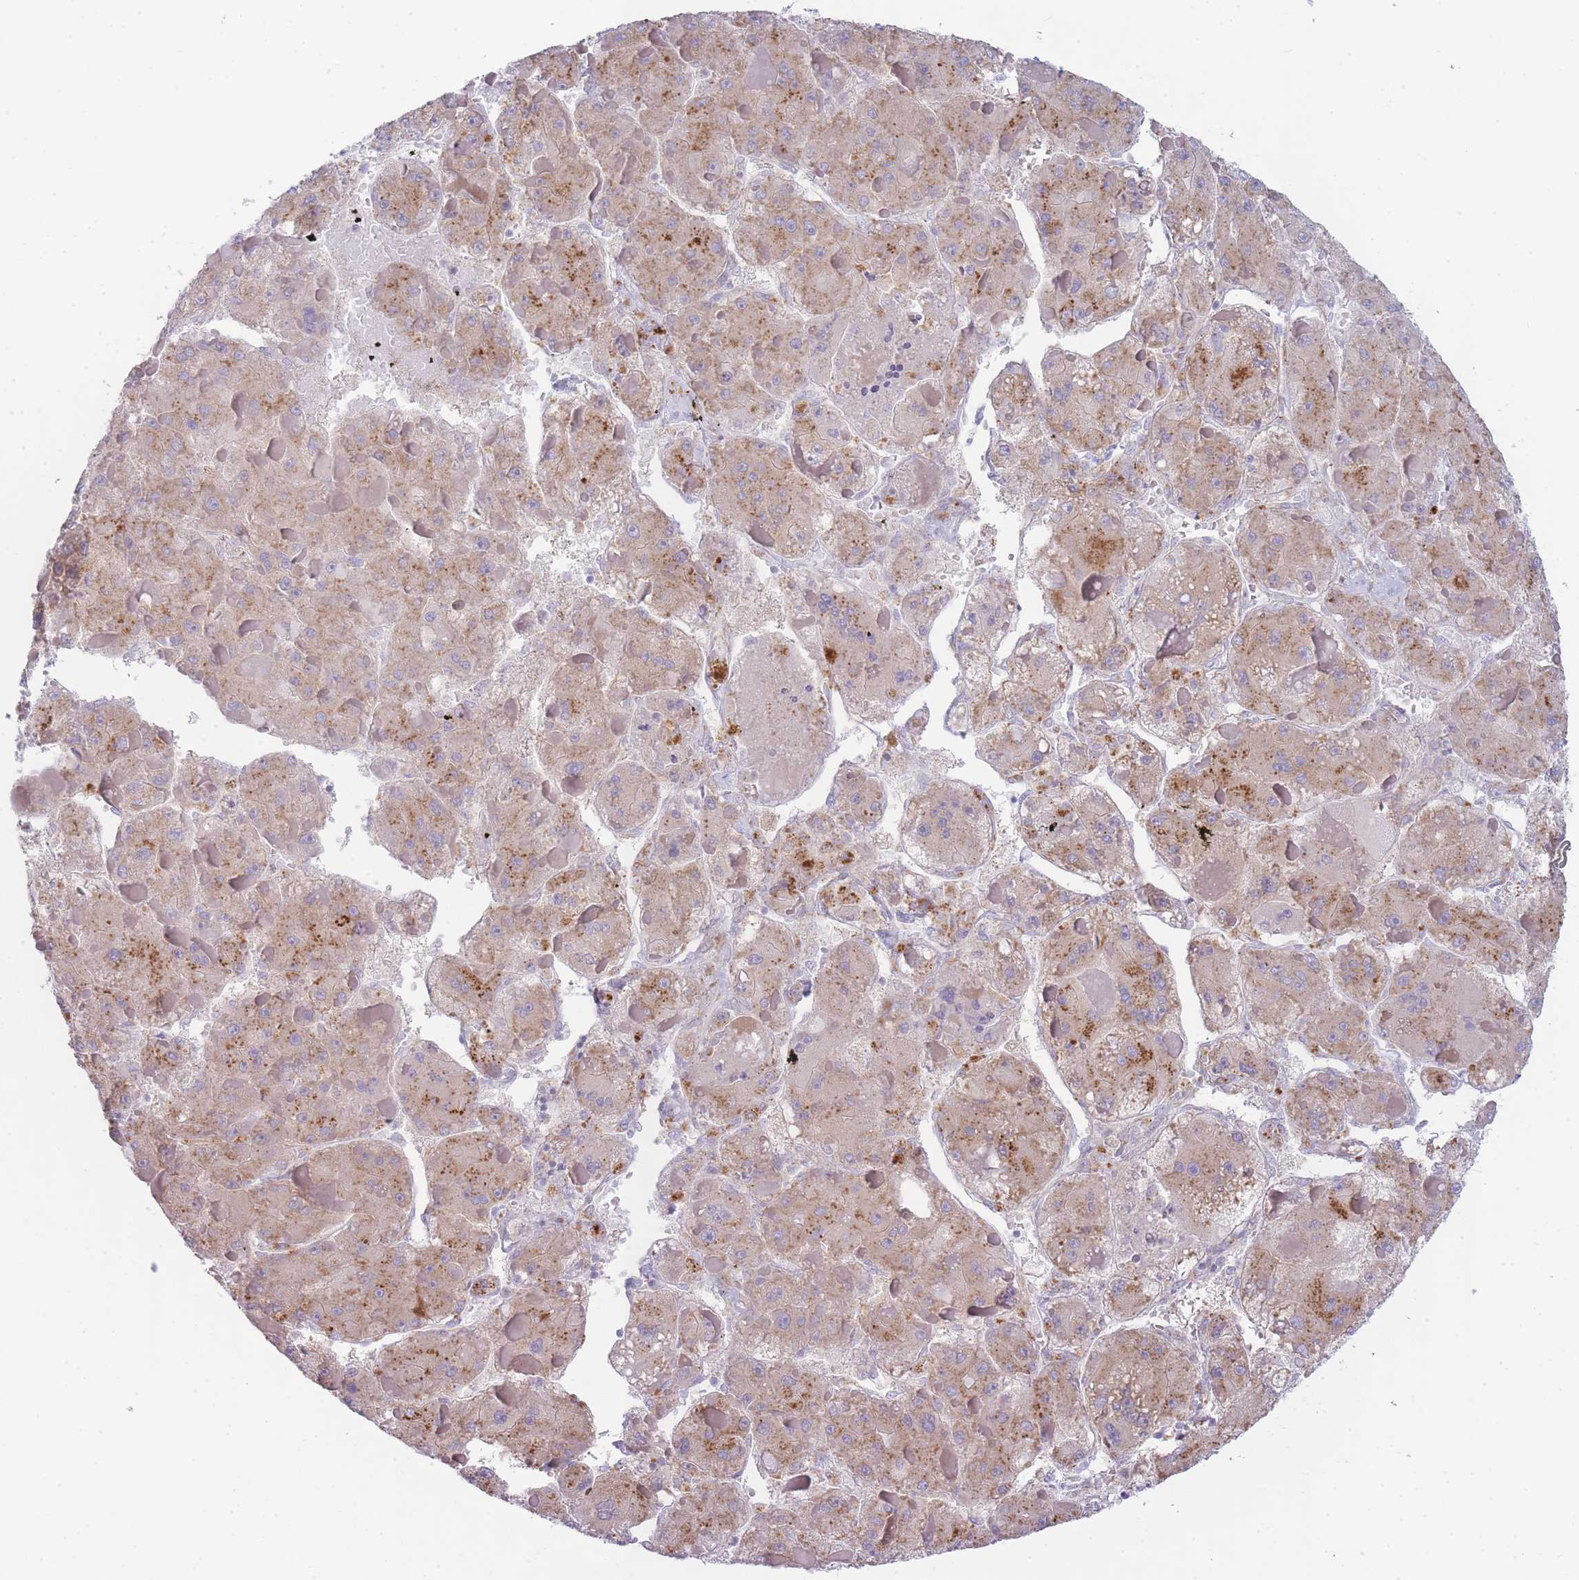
{"staining": {"intensity": "weak", "quantity": ">75%", "location": "cytoplasmic/membranous"}, "tissue": "liver cancer", "cell_type": "Tumor cells", "image_type": "cancer", "snomed": [{"axis": "morphology", "description": "Carcinoma, Hepatocellular, NOS"}, {"axis": "topography", "description": "Liver"}], "caption": "A low amount of weak cytoplasmic/membranous expression is appreciated in approximately >75% of tumor cells in liver cancer (hepatocellular carcinoma) tissue. (Stains: DAB (3,3'-diaminobenzidine) in brown, nuclei in blue, Microscopy: brightfield microscopy at high magnification).", "gene": "OR5L2", "patient": {"sex": "female", "age": 73}}